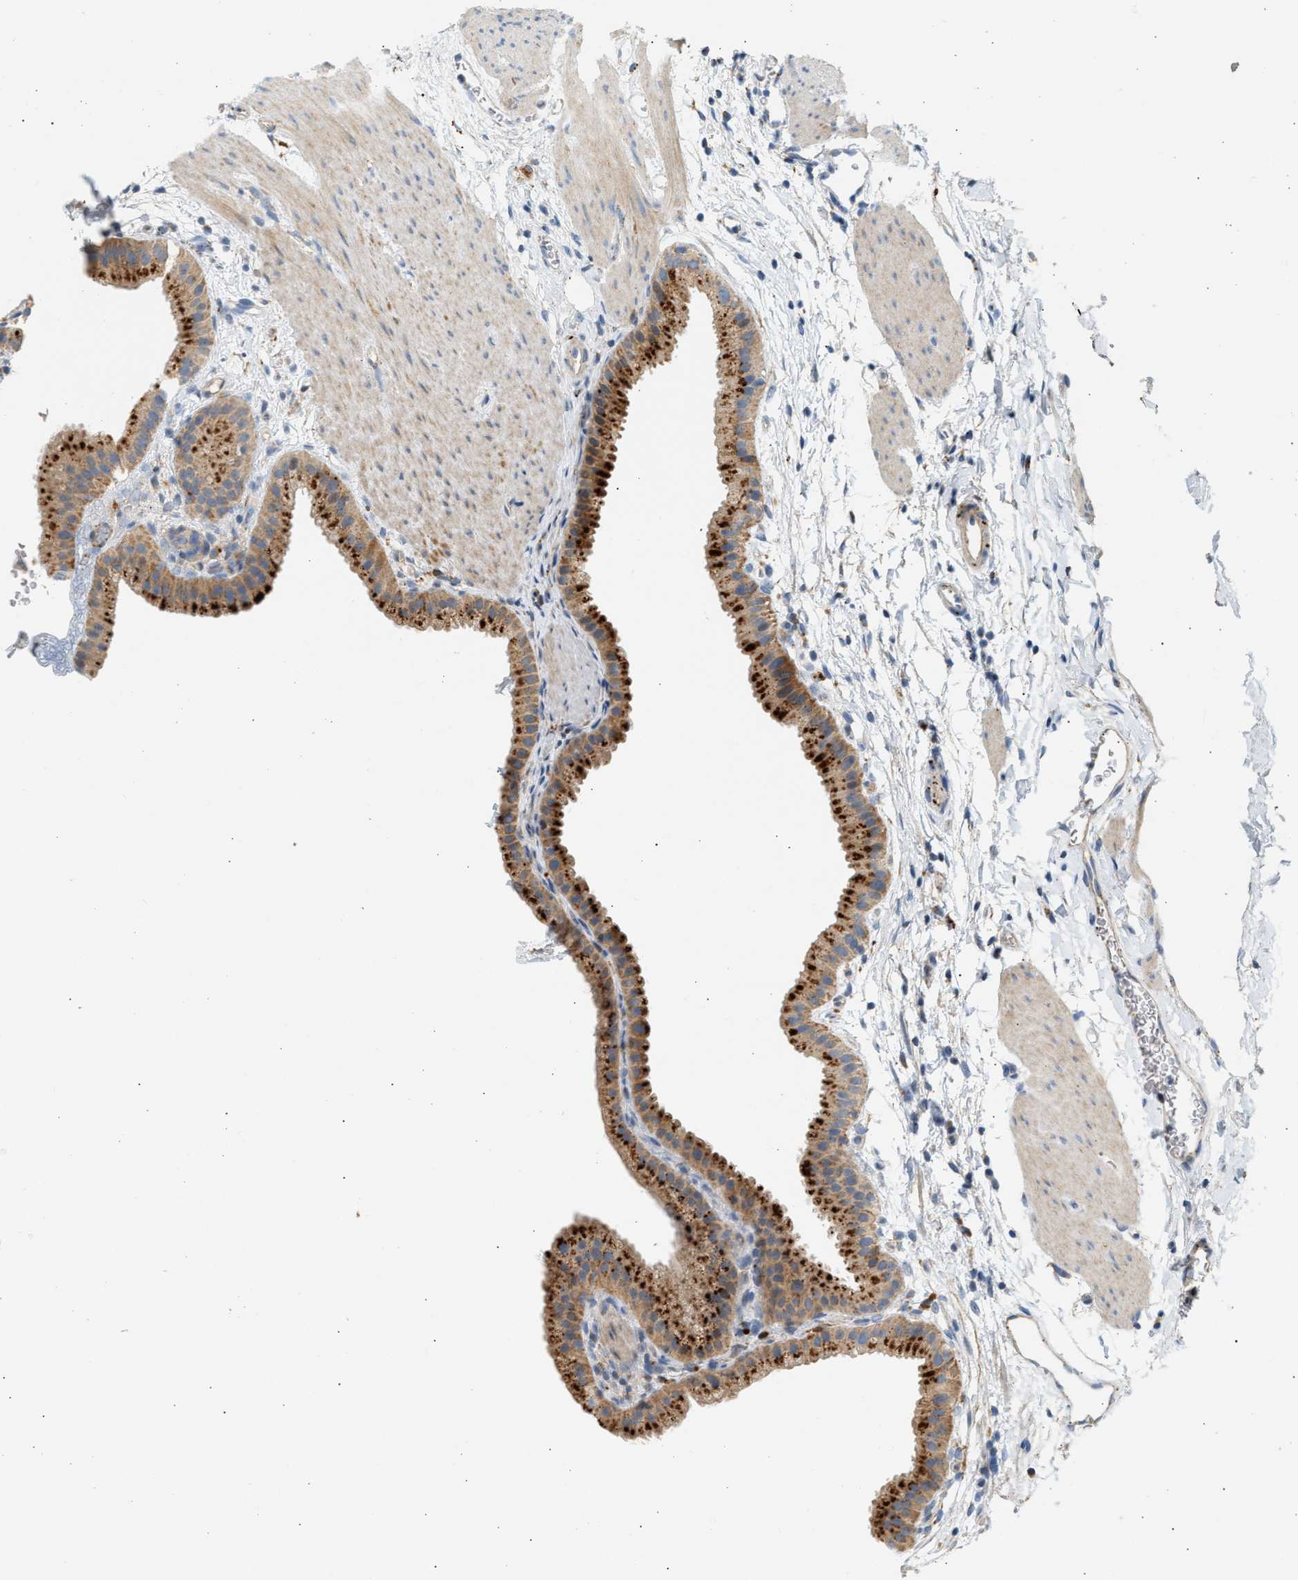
{"staining": {"intensity": "strong", "quantity": ">75%", "location": "cytoplasmic/membranous"}, "tissue": "gallbladder", "cell_type": "Glandular cells", "image_type": "normal", "snomed": [{"axis": "morphology", "description": "Normal tissue, NOS"}, {"axis": "topography", "description": "Gallbladder"}], "caption": "Immunohistochemistry image of unremarkable gallbladder: gallbladder stained using immunohistochemistry shows high levels of strong protein expression localized specifically in the cytoplasmic/membranous of glandular cells, appearing as a cytoplasmic/membranous brown color.", "gene": "ENTHD1", "patient": {"sex": "female", "age": 64}}